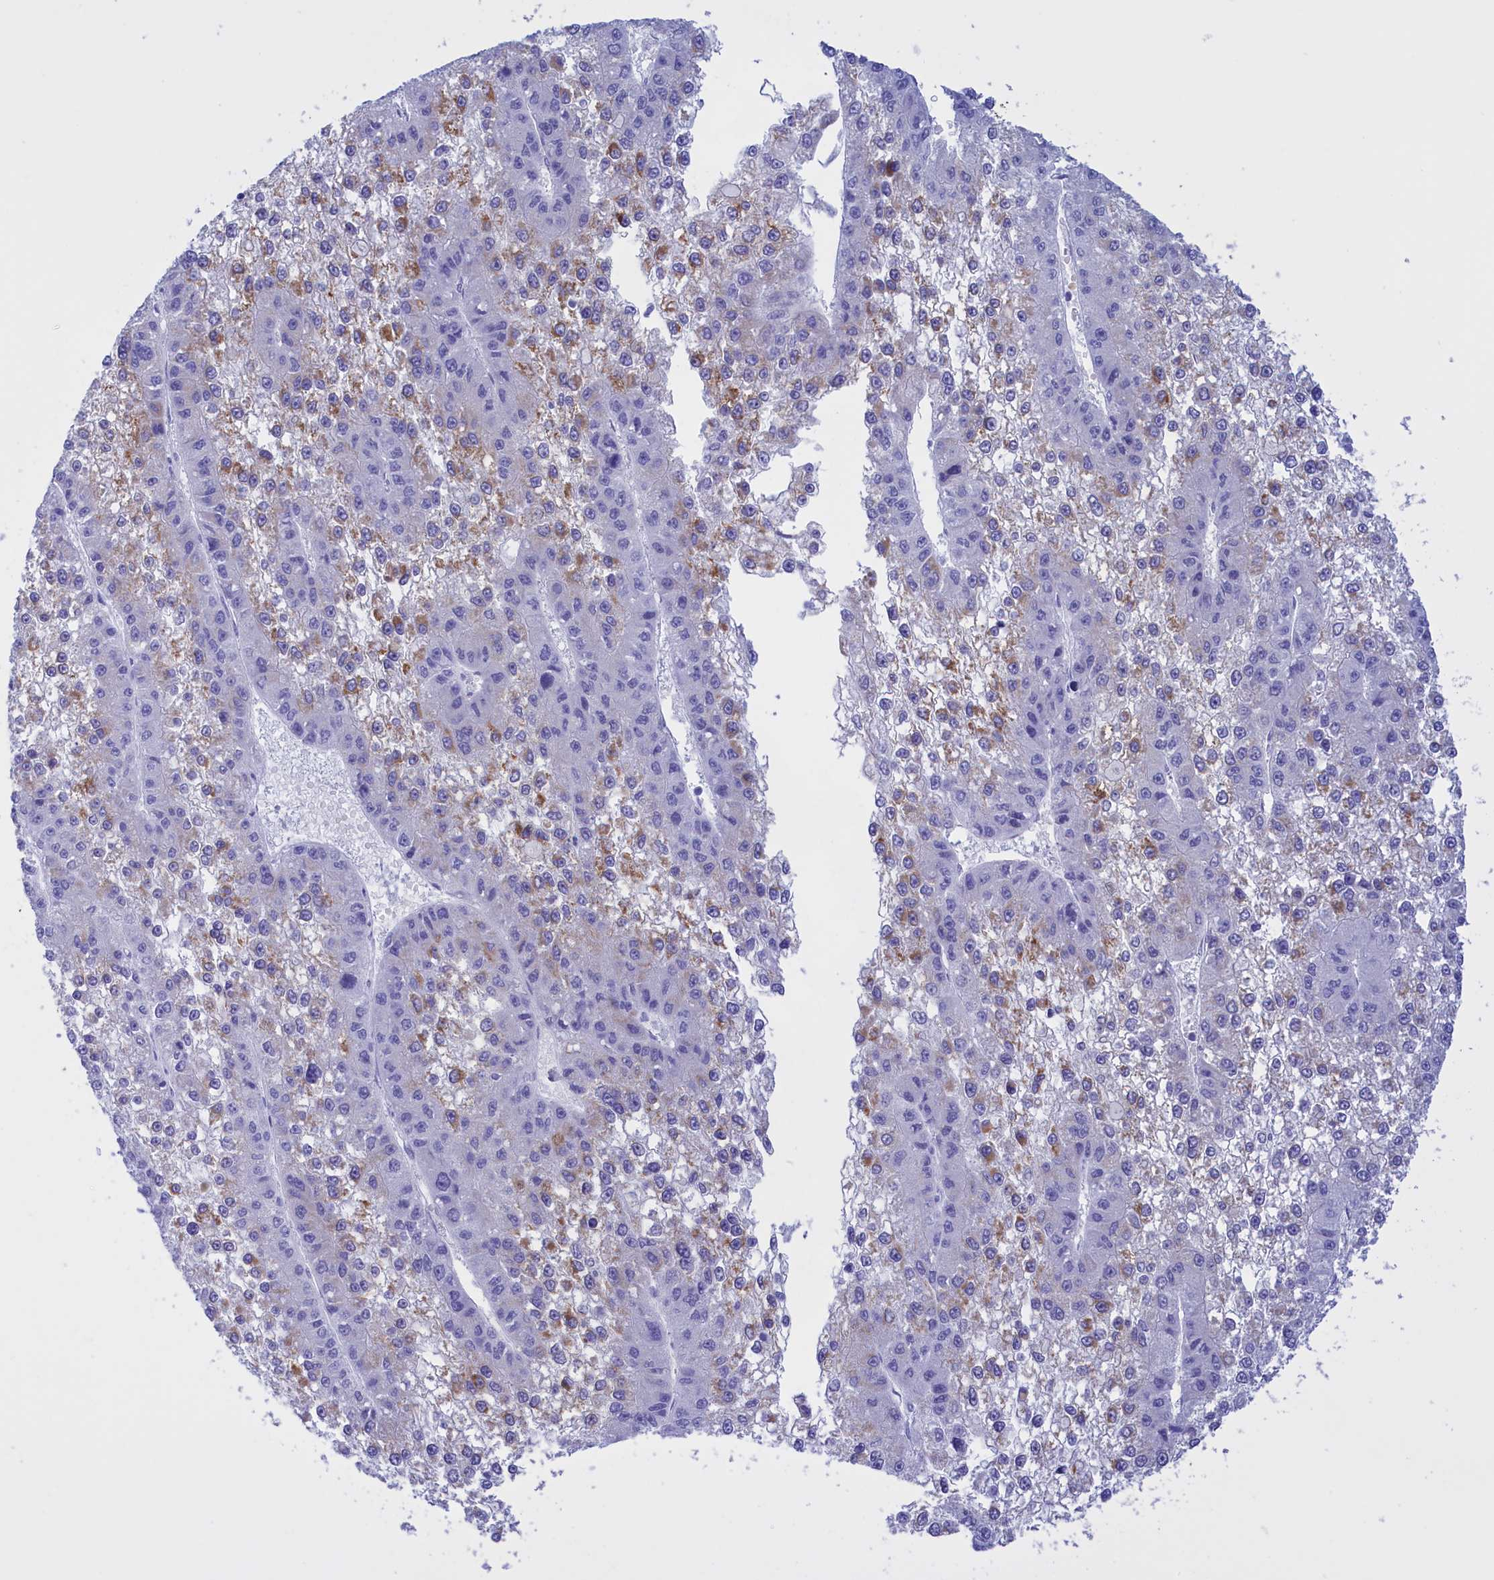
{"staining": {"intensity": "moderate", "quantity": "<25%", "location": "cytoplasmic/membranous"}, "tissue": "liver cancer", "cell_type": "Tumor cells", "image_type": "cancer", "snomed": [{"axis": "morphology", "description": "Carcinoma, Hepatocellular, NOS"}, {"axis": "topography", "description": "Liver"}], "caption": "Immunohistochemistry (DAB (3,3'-diaminobenzidine)) staining of human liver cancer (hepatocellular carcinoma) reveals moderate cytoplasmic/membranous protein staining in approximately <25% of tumor cells. (DAB IHC with brightfield microscopy, high magnification).", "gene": "BRI3", "patient": {"sex": "female", "age": 73}}